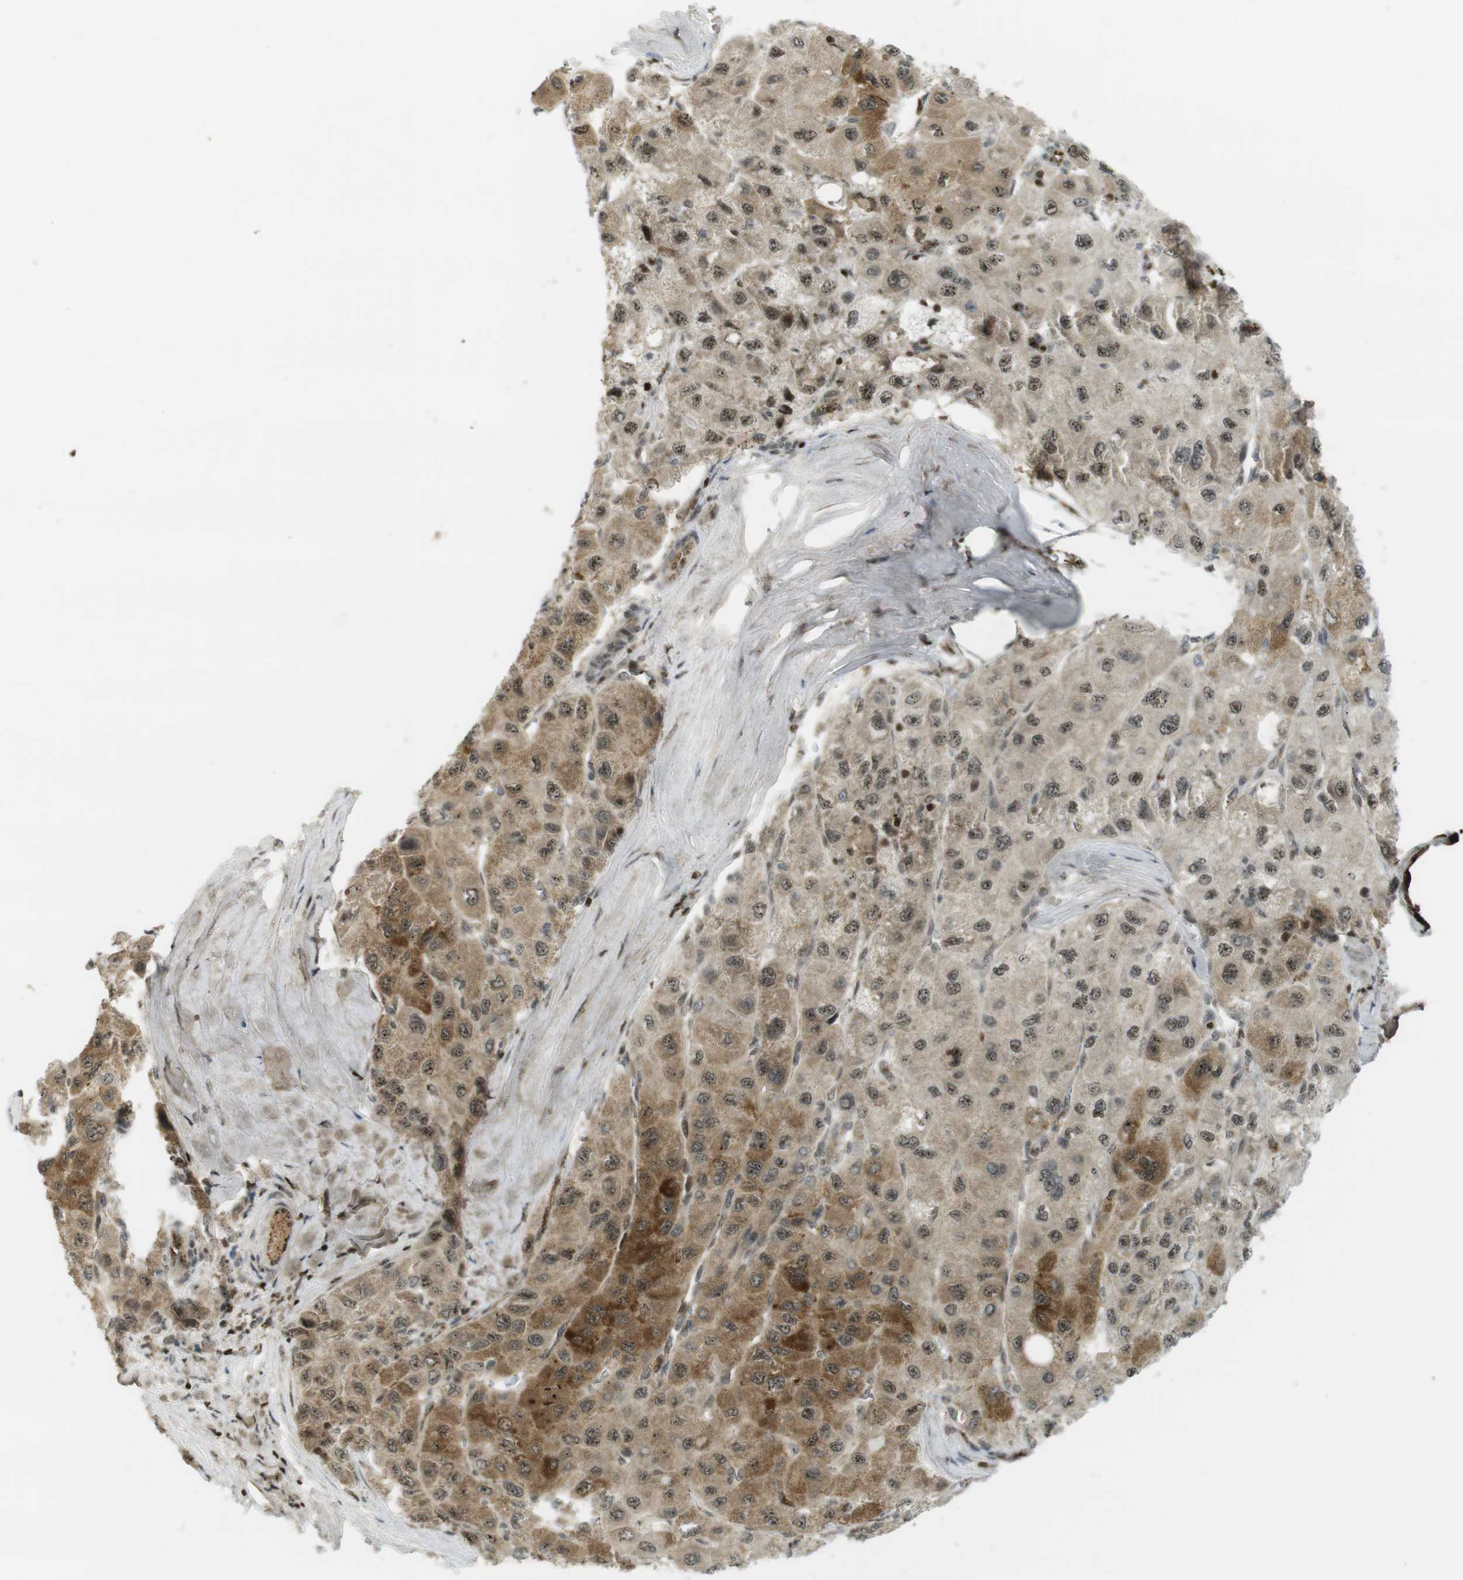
{"staining": {"intensity": "moderate", "quantity": "25%-75%", "location": "cytoplasmic/membranous,nuclear"}, "tissue": "liver cancer", "cell_type": "Tumor cells", "image_type": "cancer", "snomed": [{"axis": "morphology", "description": "Carcinoma, Hepatocellular, NOS"}, {"axis": "topography", "description": "Liver"}], "caption": "Liver hepatocellular carcinoma tissue demonstrates moderate cytoplasmic/membranous and nuclear expression in approximately 25%-75% of tumor cells, visualized by immunohistochemistry.", "gene": "PPP1R13B", "patient": {"sex": "male", "age": 80}}